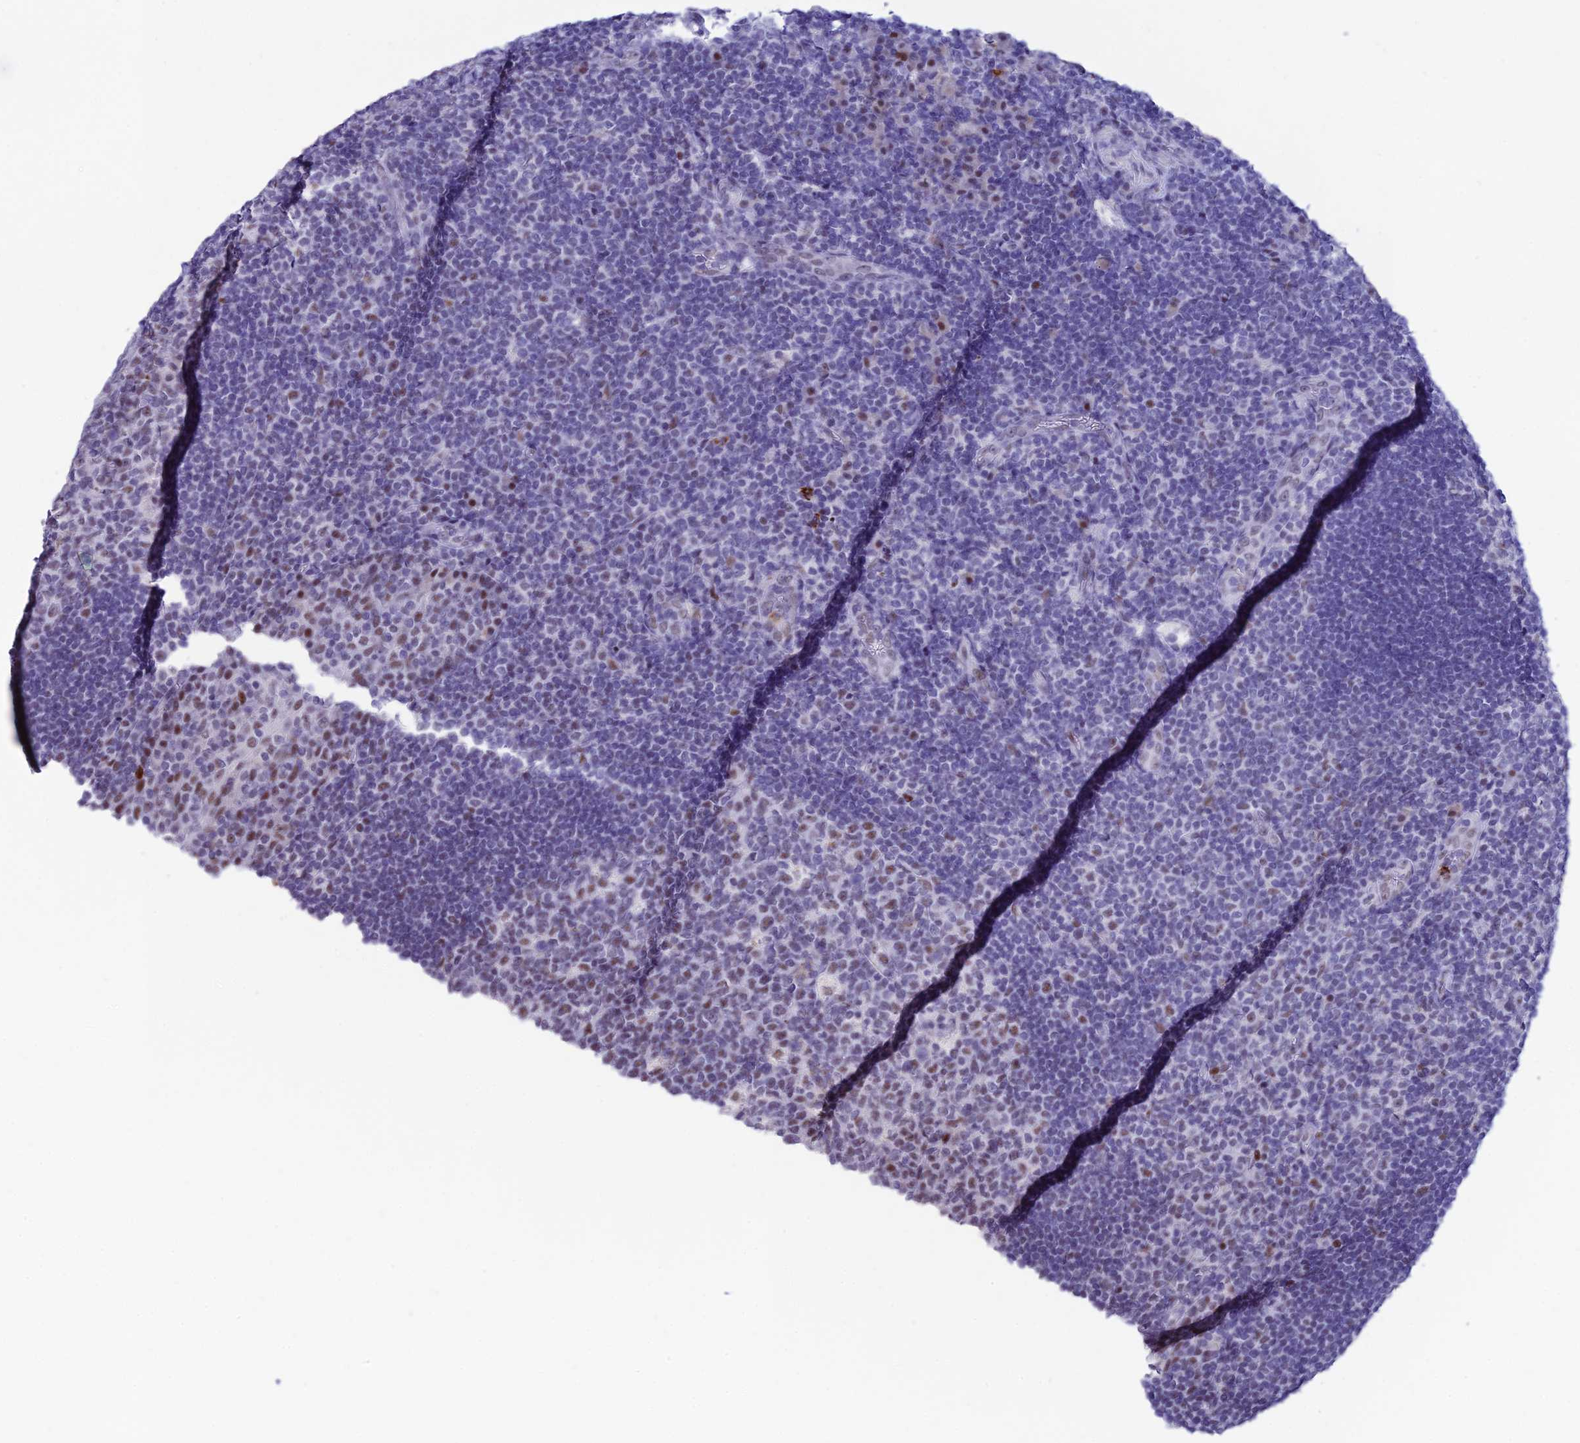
{"staining": {"intensity": "weak", "quantity": "25%-75%", "location": "nuclear"}, "tissue": "tonsil", "cell_type": "Germinal center cells", "image_type": "normal", "snomed": [{"axis": "morphology", "description": "Normal tissue, NOS"}, {"axis": "topography", "description": "Tonsil"}], "caption": "Protein staining of unremarkable tonsil demonstrates weak nuclear positivity in approximately 25%-75% of germinal center cells. Using DAB (brown) and hematoxylin (blue) stains, captured at high magnification using brightfield microscopy.", "gene": "MFSD2B", "patient": {"sex": "male", "age": 17}}